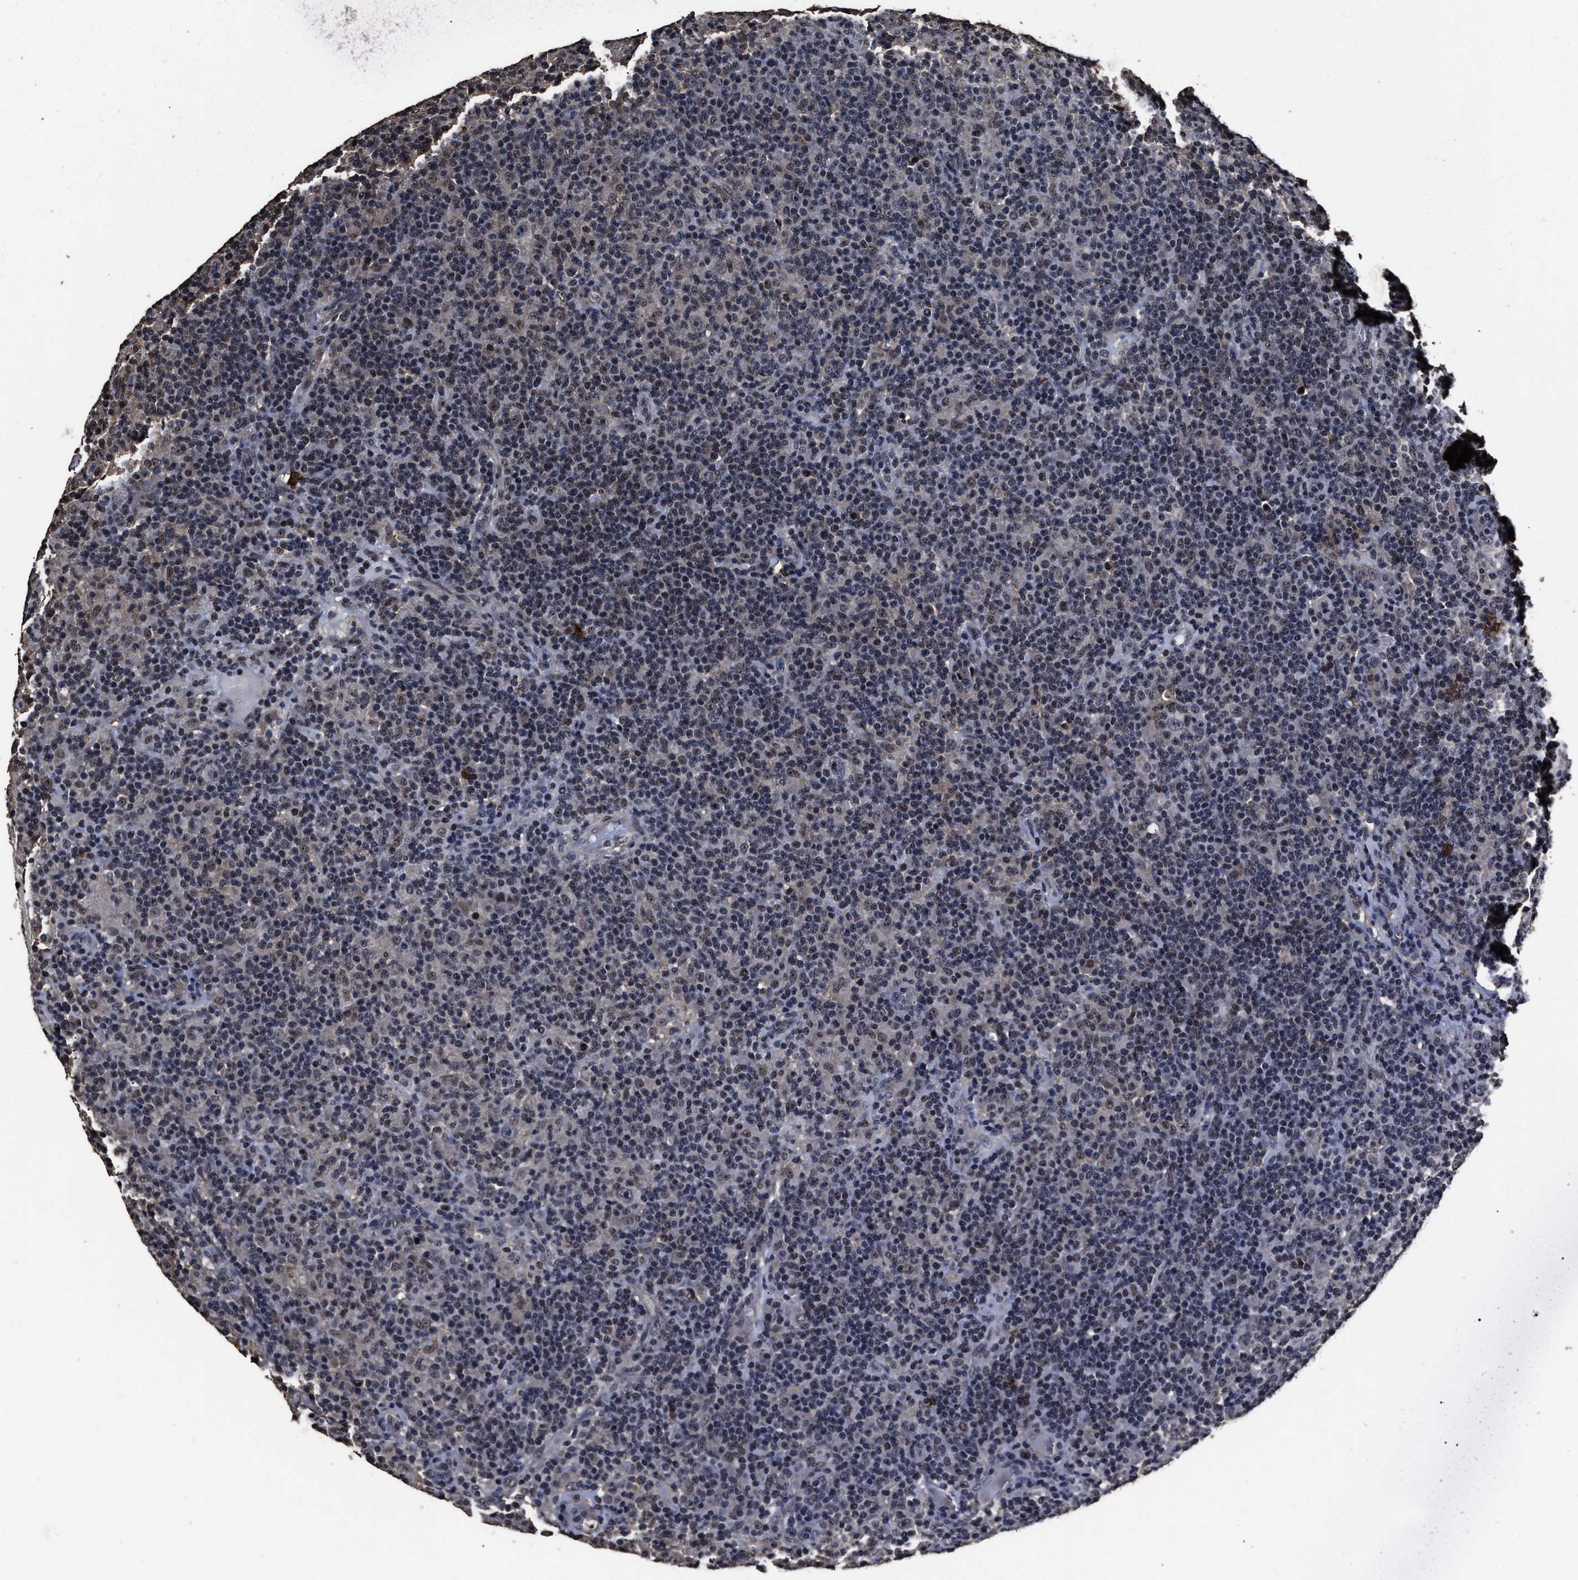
{"staining": {"intensity": "moderate", "quantity": "25%-75%", "location": "cytoplasmic/membranous,nuclear"}, "tissue": "lymphoma", "cell_type": "Tumor cells", "image_type": "cancer", "snomed": [{"axis": "morphology", "description": "Hodgkin's disease, NOS"}, {"axis": "topography", "description": "Lymph node"}], "caption": "A brown stain highlights moderate cytoplasmic/membranous and nuclear expression of a protein in lymphoma tumor cells.", "gene": "RSBN1L", "patient": {"sex": "male", "age": 70}}